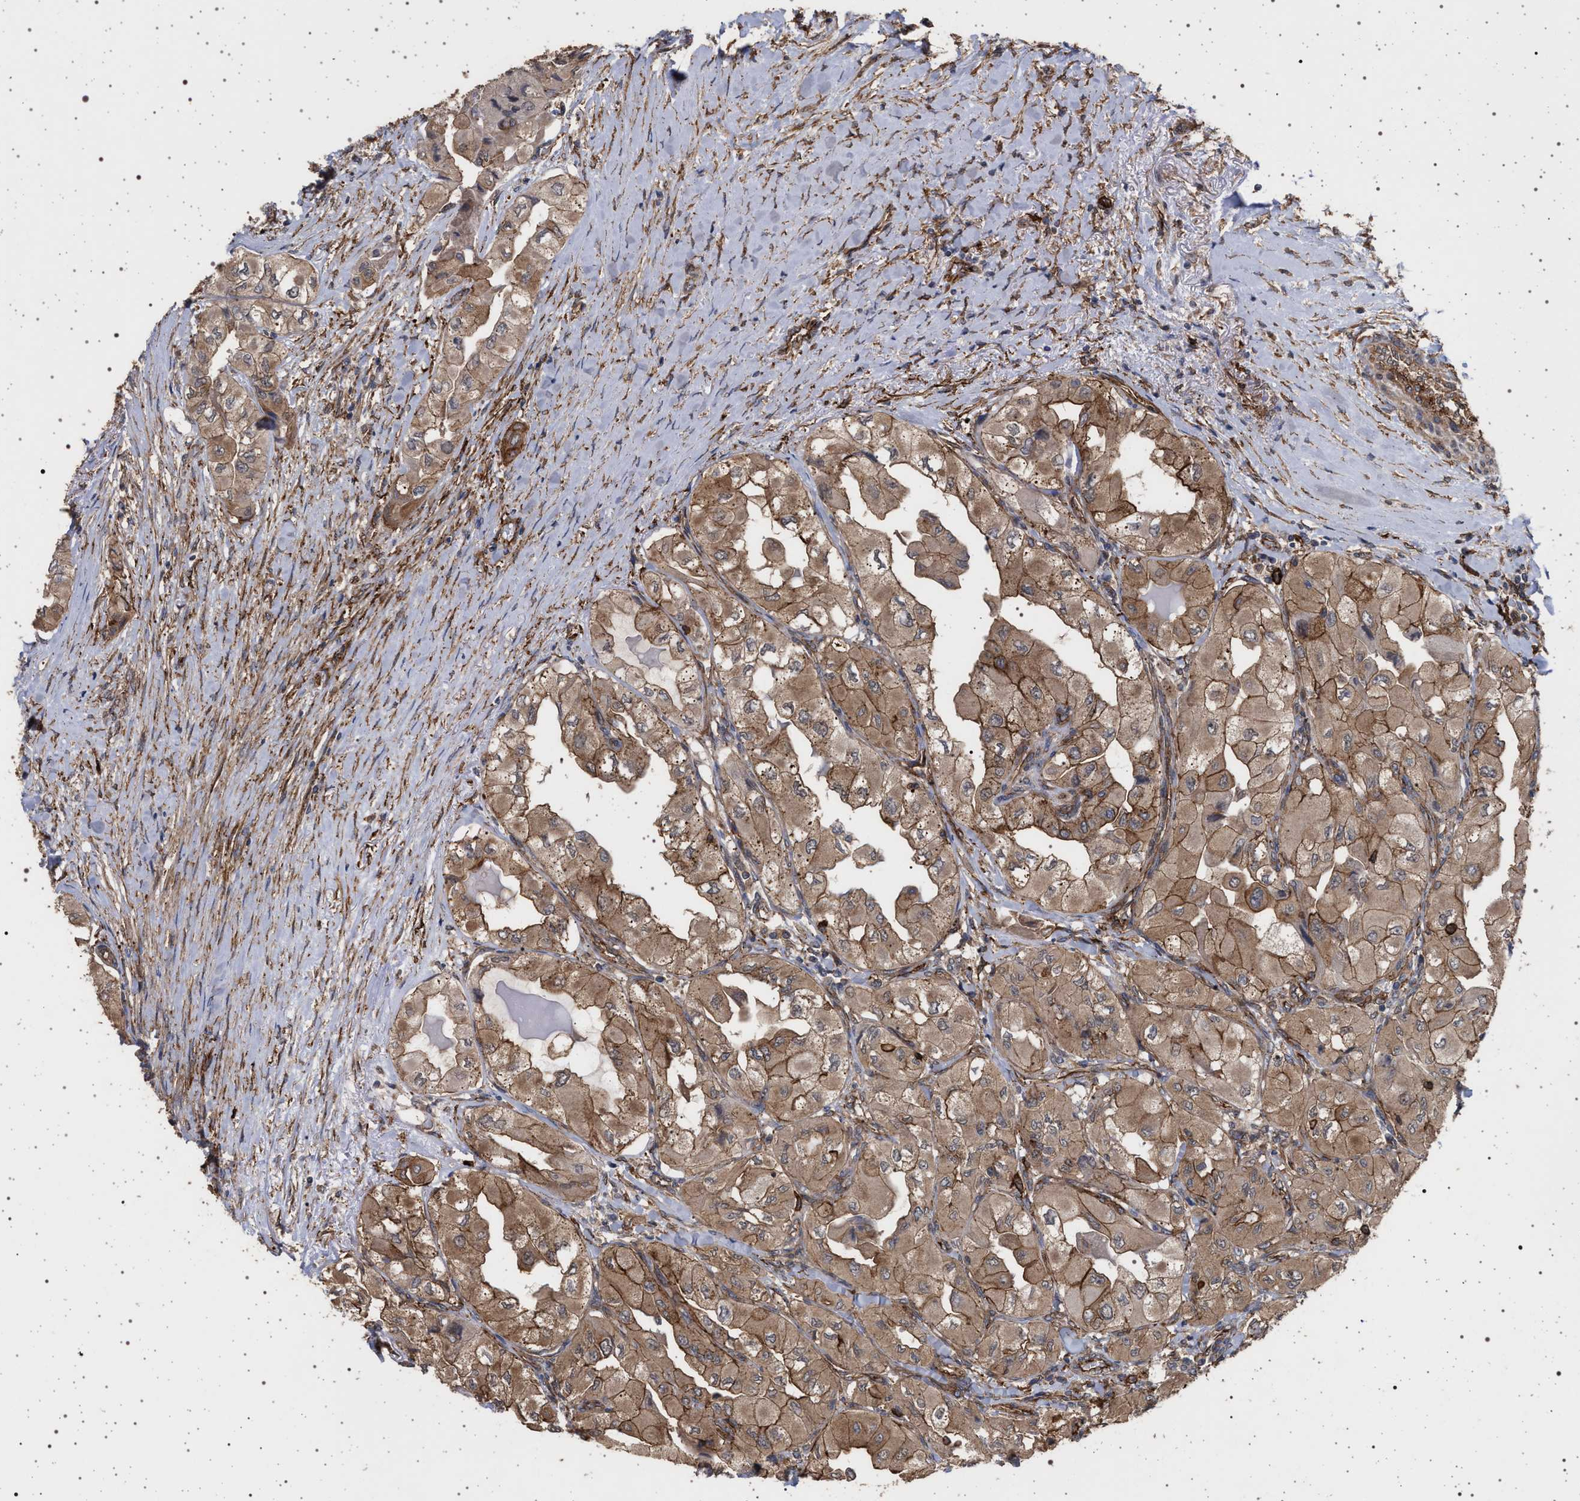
{"staining": {"intensity": "moderate", "quantity": ">75%", "location": "cytoplasmic/membranous"}, "tissue": "thyroid cancer", "cell_type": "Tumor cells", "image_type": "cancer", "snomed": [{"axis": "morphology", "description": "Papillary adenocarcinoma, NOS"}, {"axis": "topography", "description": "Thyroid gland"}], "caption": "Thyroid cancer tissue displays moderate cytoplasmic/membranous staining in approximately >75% of tumor cells, visualized by immunohistochemistry.", "gene": "IFT20", "patient": {"sex": "female", "age": 59}}